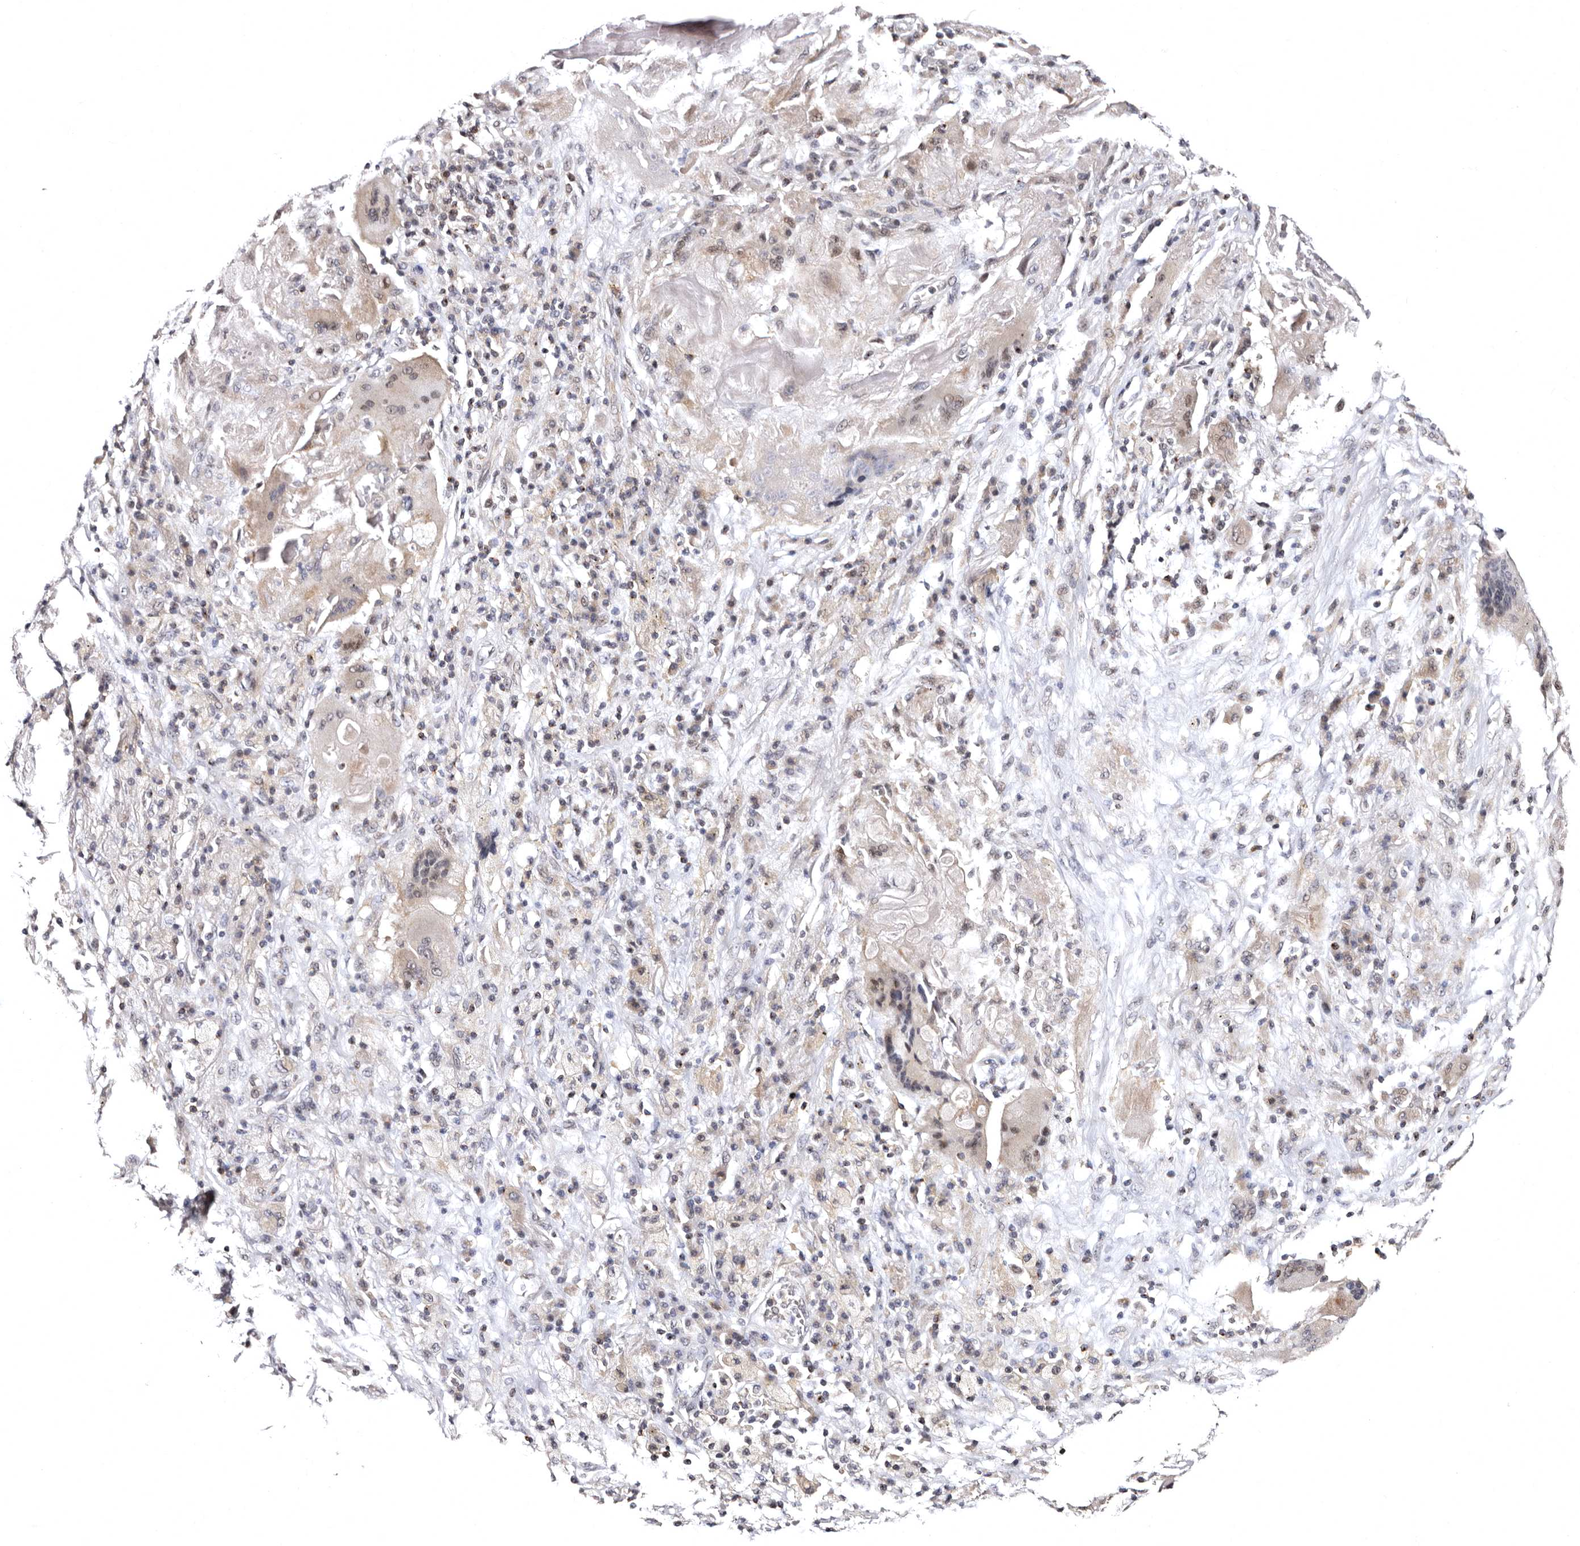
{"staining": {"intensity": "weak", "quantity": "25%-75%", "location": "cytoplasmic/membranous,nuclear"}, "tissue": "lung cancer", "cell_type": "Tumor cells", "image_type": "cancer", "snomed": [{"axis": "morphology", "description": "Squamous cell carcinoma, NOS"}, {"axis": "topography", "description": "Lung"}], "caption": "The image displays staining of lung cancer (squamous cell carcinoma), revealing weak cytoplasmic/membranous and nuclear protein staining (brown color) within tumor cells. Ihc stains the protein of interest in brown and the nuclei are stained blue.", "gene": "PHF20L1", "patient": {"sex": "male", "age": 61}}